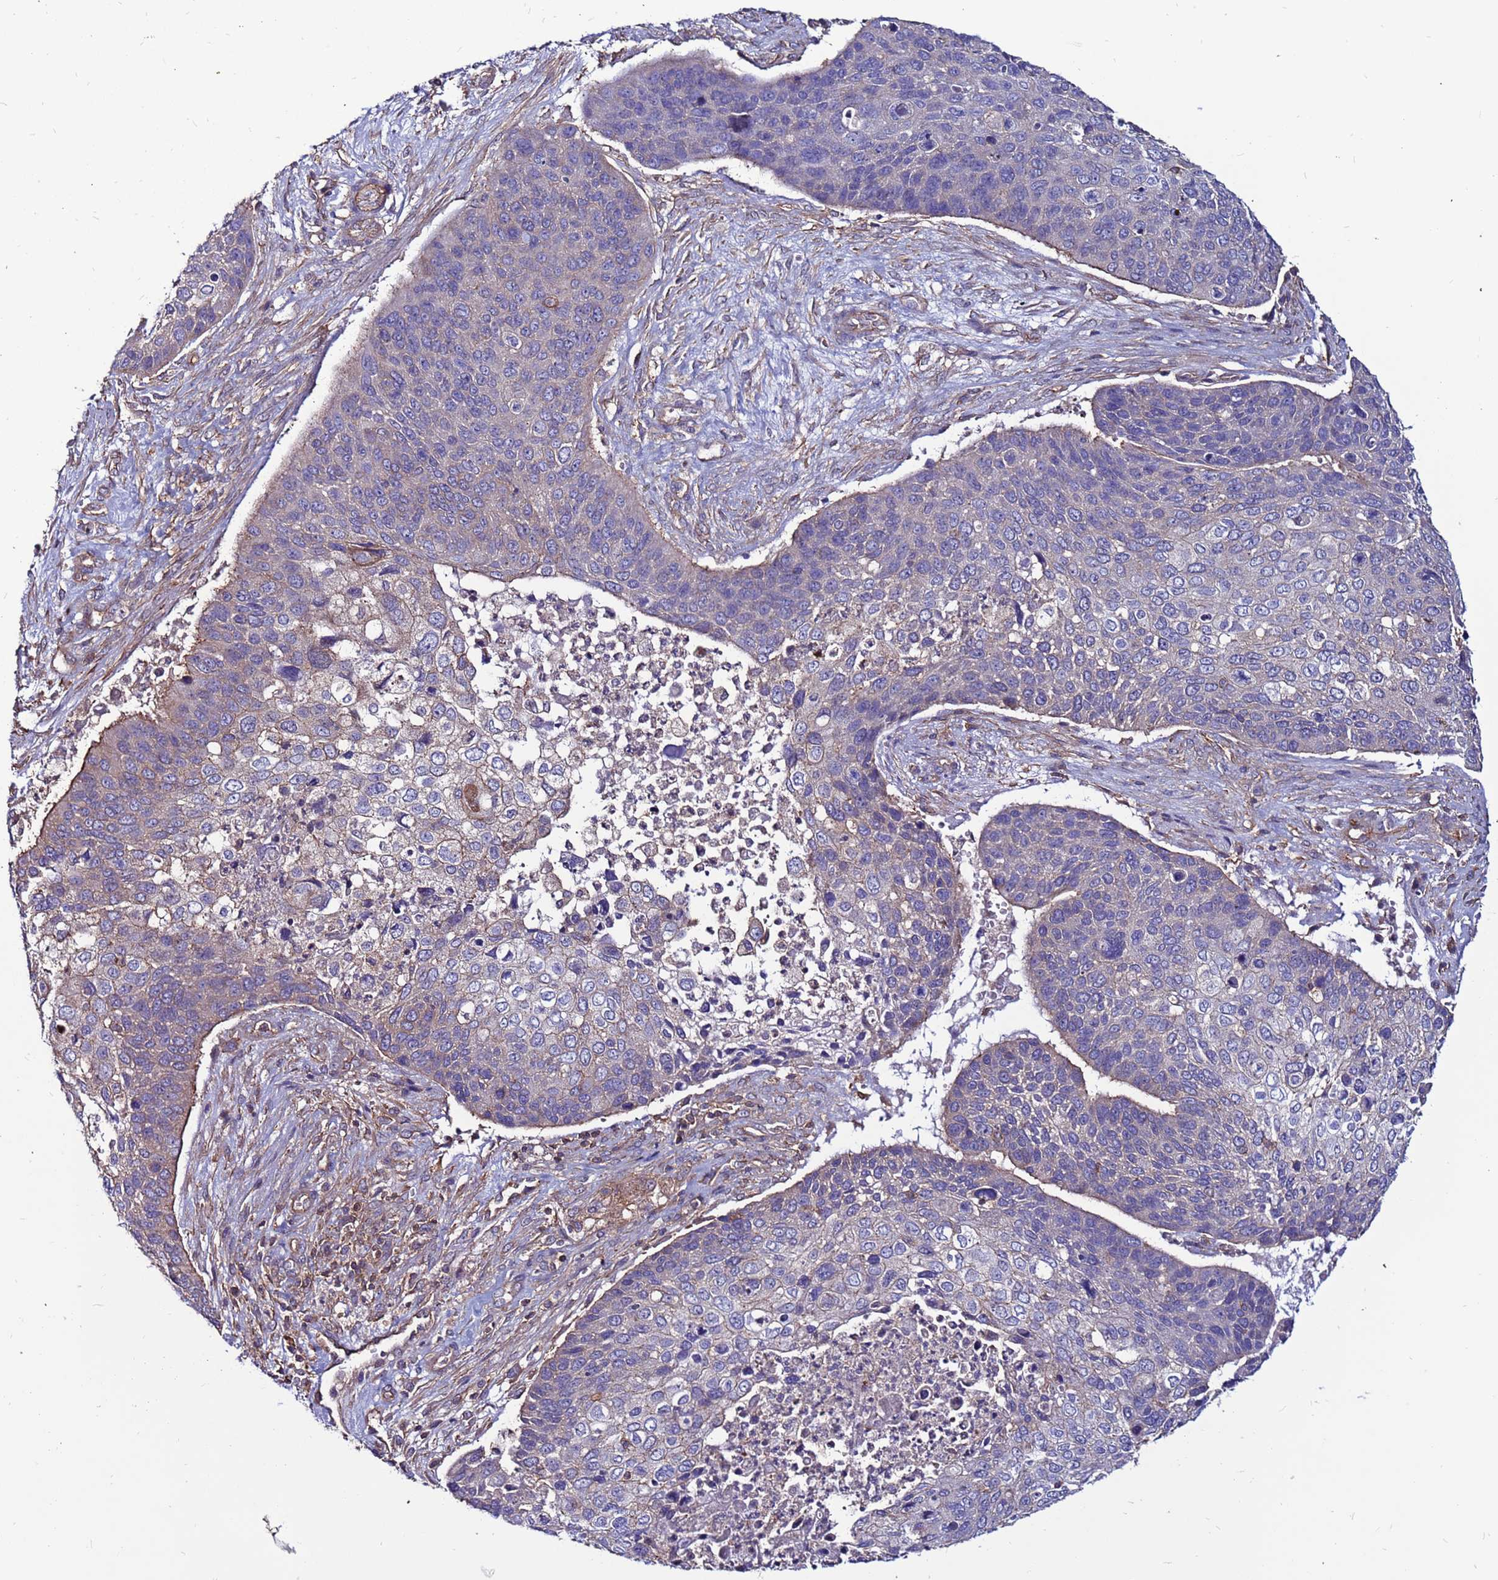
{"staining": {"intensity": "weak", "quantity": "<25%", "location": "cytoplasmic/membranous"}, "tissue": "skin cancer", "cell_type": "Tumor cells", "image_type": "cancer", "snomed": [{"axis": "morphology", "description": "Basal cell carcinoma"}, {"axis": "topography", "description": "Skin"}], "caption": "The micrograph demonstrates no staining of tumor cells in skin basal cell carcinoma.", "gene": "NRN1L", "patient": {"sex": "female", "age": 74}}